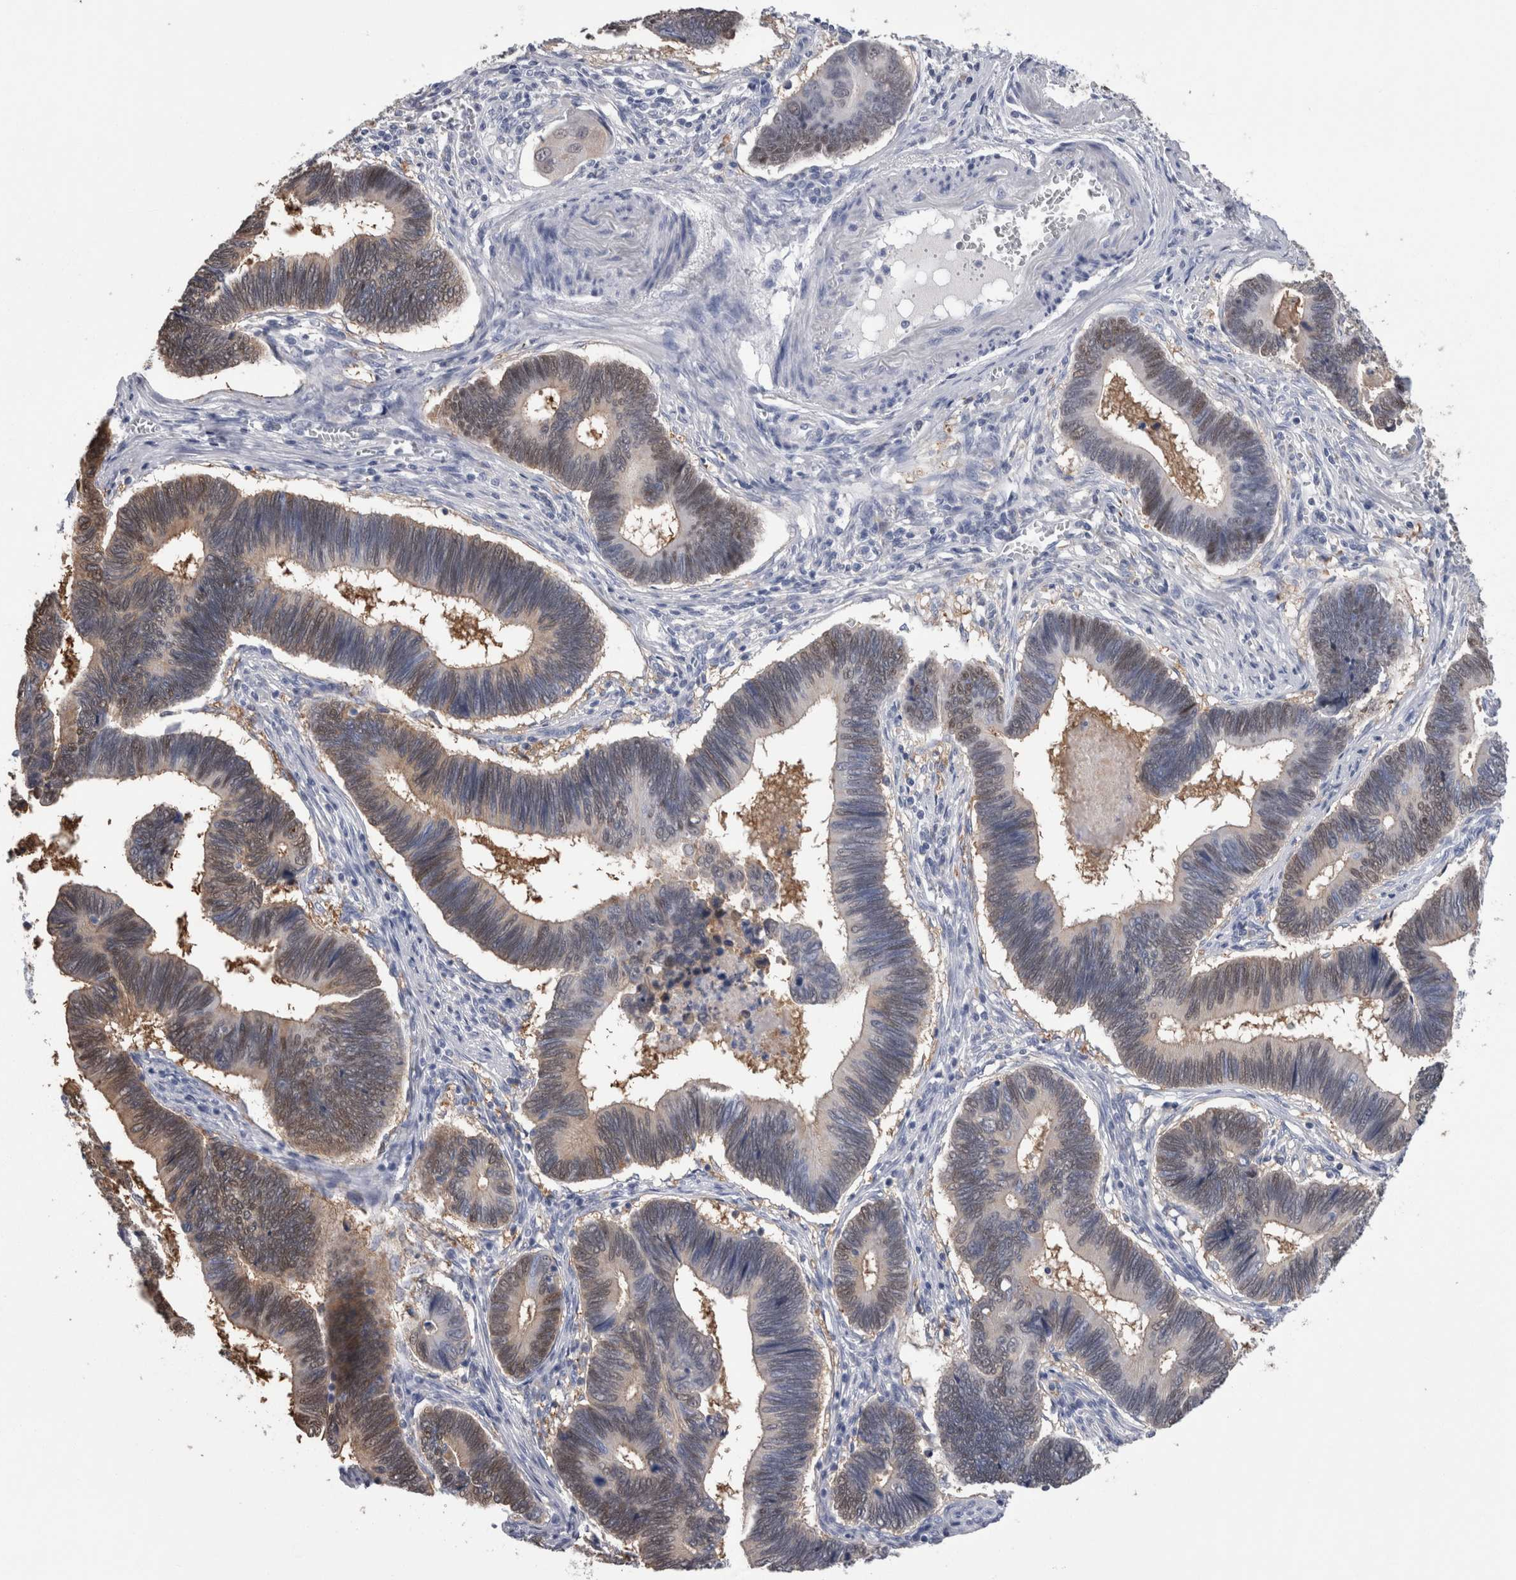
{"staining": {"intensity": "weak", "quantity": "25%-75%", "location": "nuclear"}, "tissue": "pancreatic cancer", "cell_type": "Tumor cells", "image_type": "cancer", "snomed": [{"axis": "morphology", "description": "Adenocarcinoma, NOS"}, {"axis": "topography", "description": "Pancreas"}], "caption": "Pancreatic cancer (adenocarcinoma) stained with DAB IHC displays low levels of weak nuclear expression in approximately 25%-75% of tumor cells.", "gene": "CA8", "patient": {"sex": "female", "age": 70}}